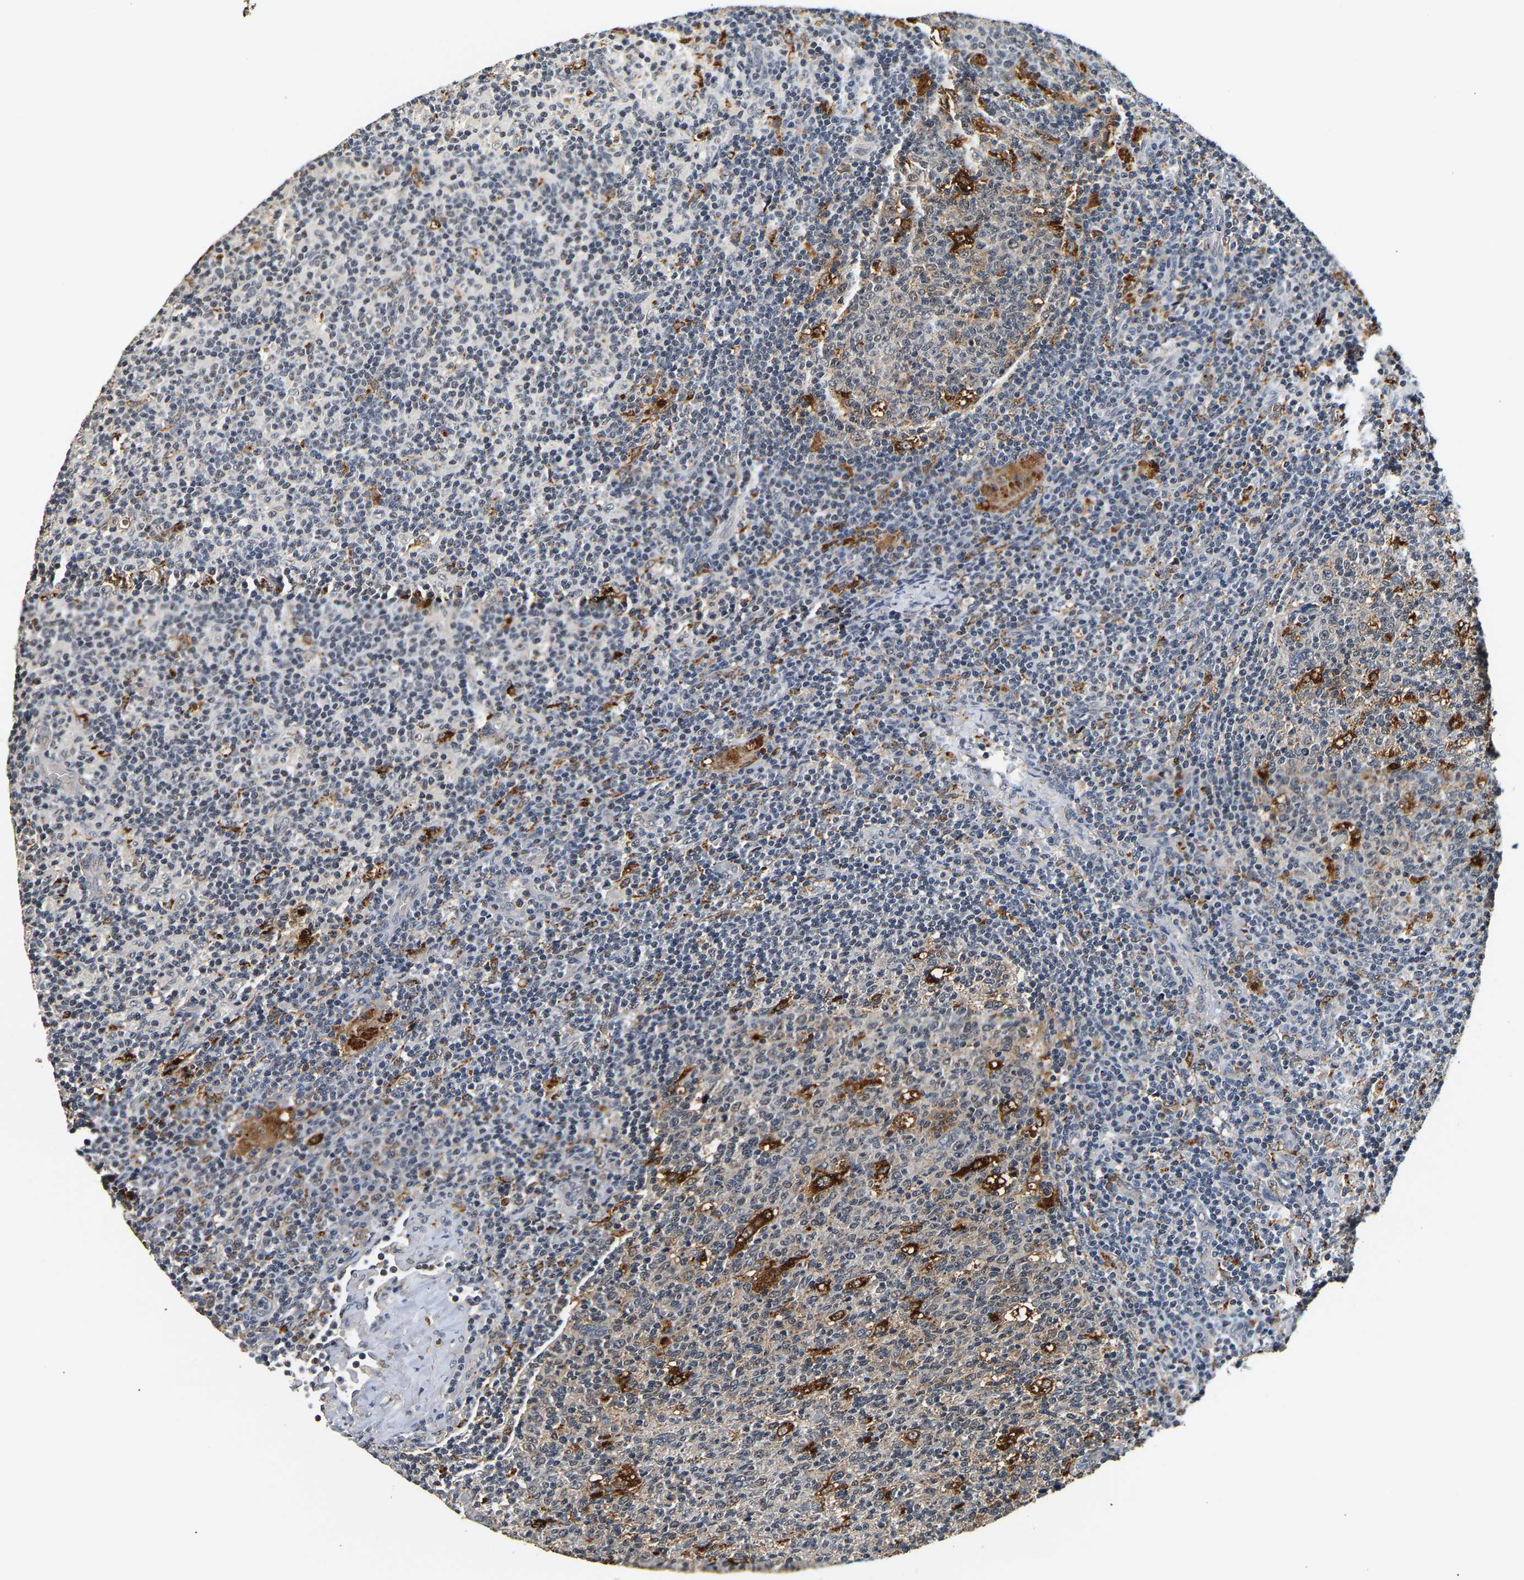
{"staining": {"intensity": "moderate", "quantity": "<25%", "location": "cytoplasmic/membranous"}, "tissue": "lymph node", "cell_type": "Germinal center cells", "image_type": "normal", "snomed": [{"axis": "morphology", "description": "Normal tissue, NOS"}, {"axis": "morphology", "description": "Inflammation, NOS"}, {"axis": "topography", "description": "Lymph node"}], "caption": "Protein staining by immunohistochemistry (IHC) exhibits moderate cytoplasmic/membranous positivity in approximately <25% of germinal center cells in unremarkable lymph node.", "gene": "SMU1", "patient": {"sex": "male", "age": 55}}